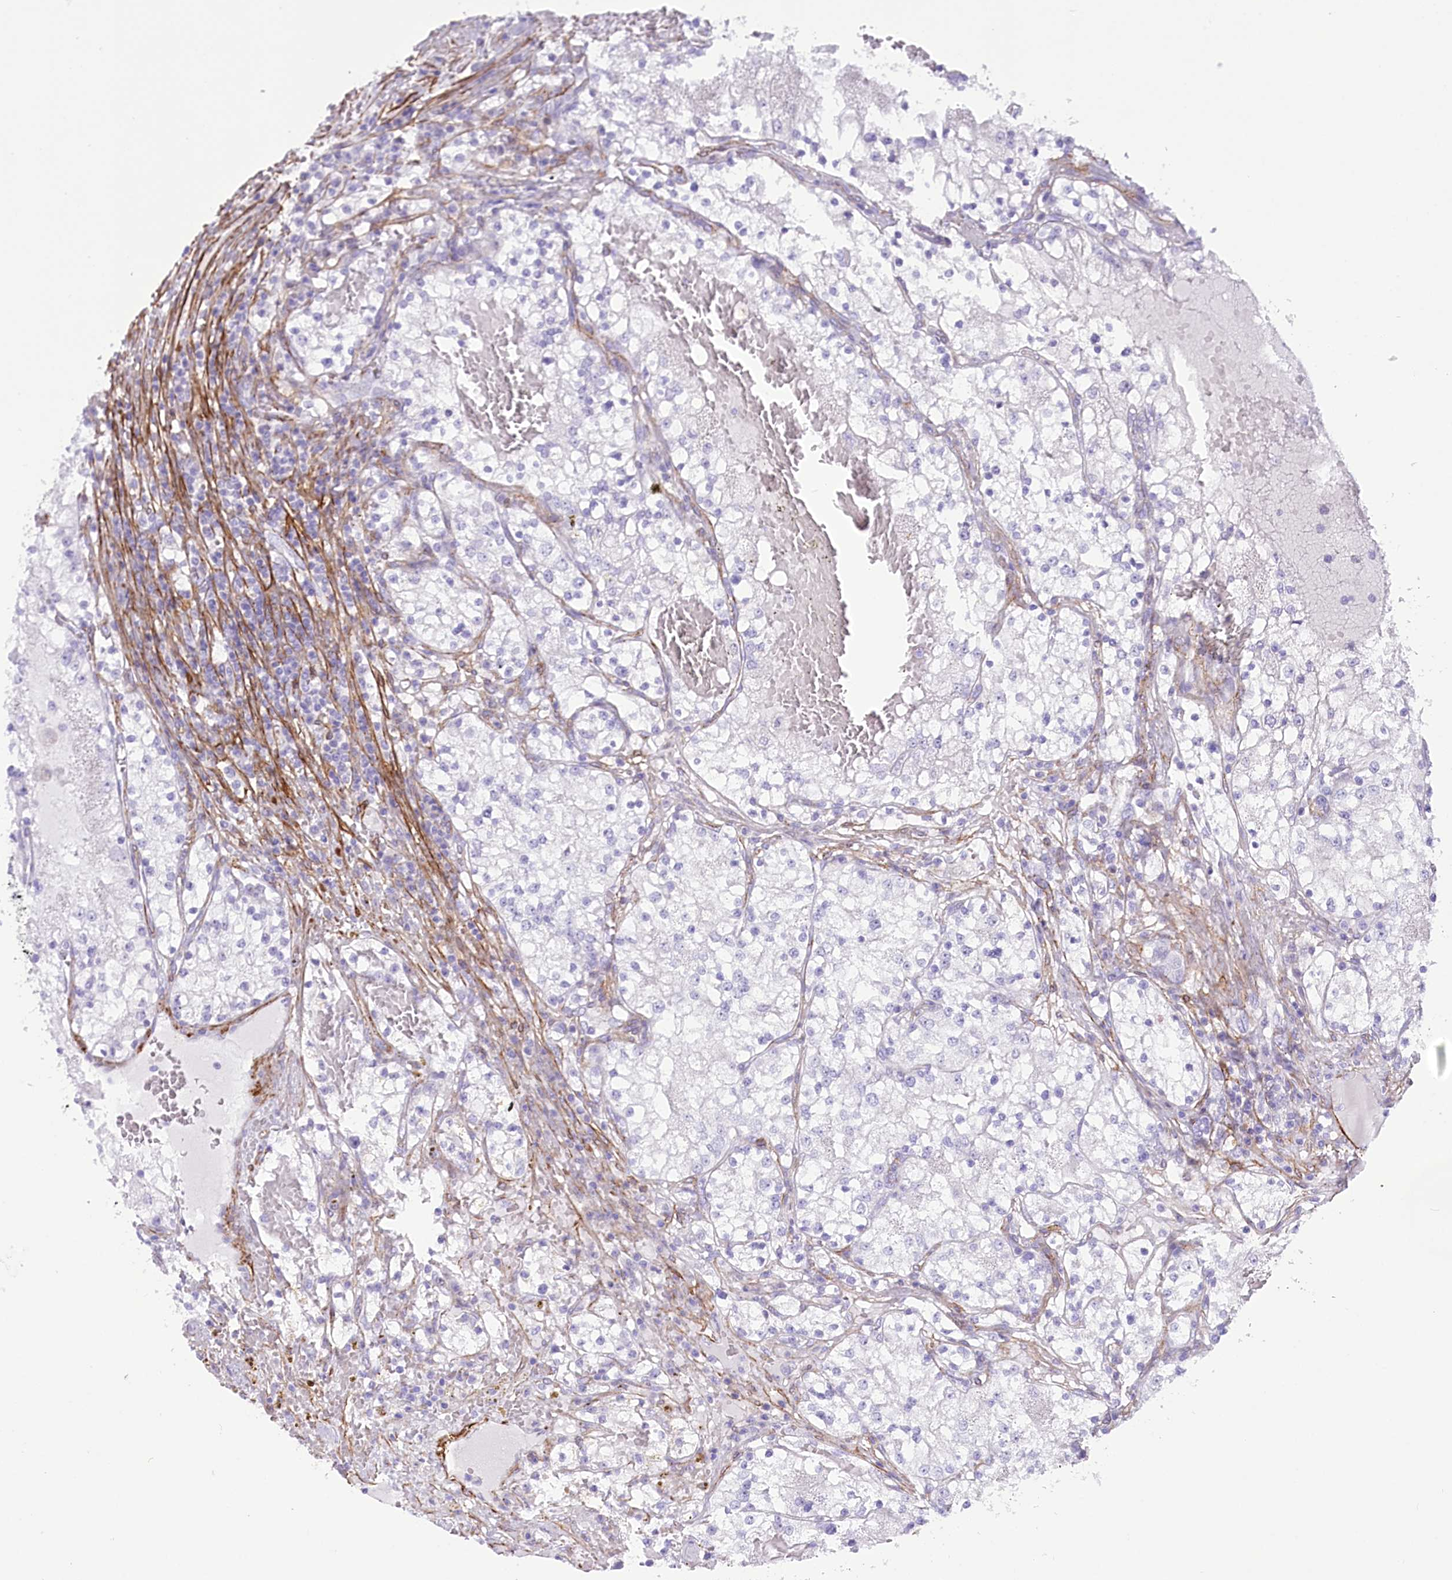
{"staining": {"intensity": "negative", "quantity": "none", "location": "none"}, "tissue": "renal cancer", "cell_type": "Tumor cells", "image_type": "cancer", "snomed": [{"axis": "morphology", "description": "Normal tissue, NOS"}, {"axis": "morphology", "description": "Adenocarcinoma, NOS"}, {"axis": "topography", "description": "Kidney"}], "caption": "Human adenocarcinoma (renal) stained for a protein using immunohistochemistry shows no positivity in tumor cells.", "gene": "SYNPO2", "patient": {"sex": "male", "age": 68}}